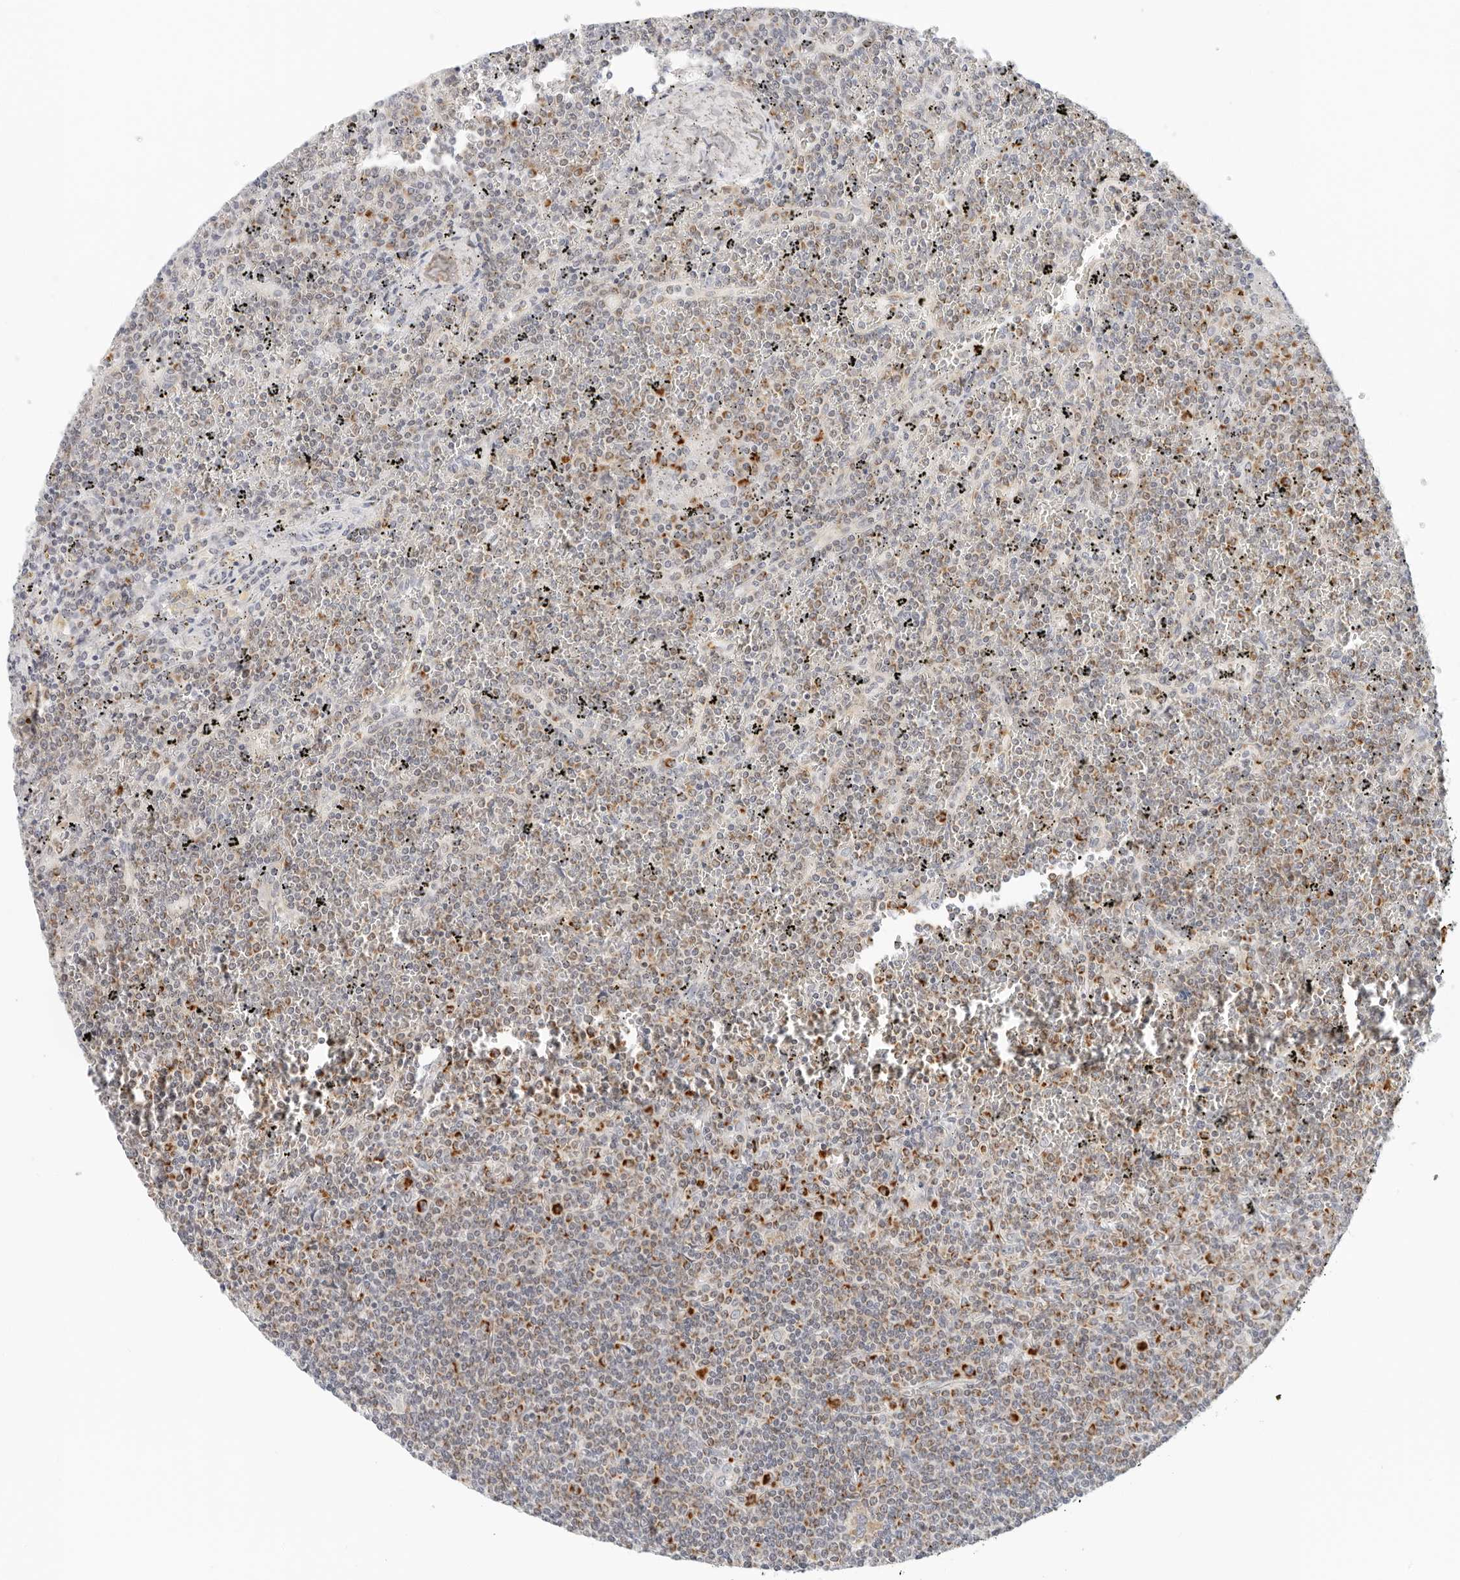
{"staining": {"intensity": "weak", "quantity": "<25%", "location": "cytoplasmic/membranous"}, "tissue": "lymphoma", "cell_type": "Tumor cells", "image_type": "cancer", "snomed": [{"axis": "morphology", "description": "Malignant lymphoma, non-Hodgkin's type, Low grade"}, {"axis": "topography", "description": "Spleen"}], "caption": "Tumor cells show no significant protein expression in low-grade malignant lymphoma, non-Hodgkin's type.", "gene": "RC3H1", "patient": {"sex": "female", "age": 19}}